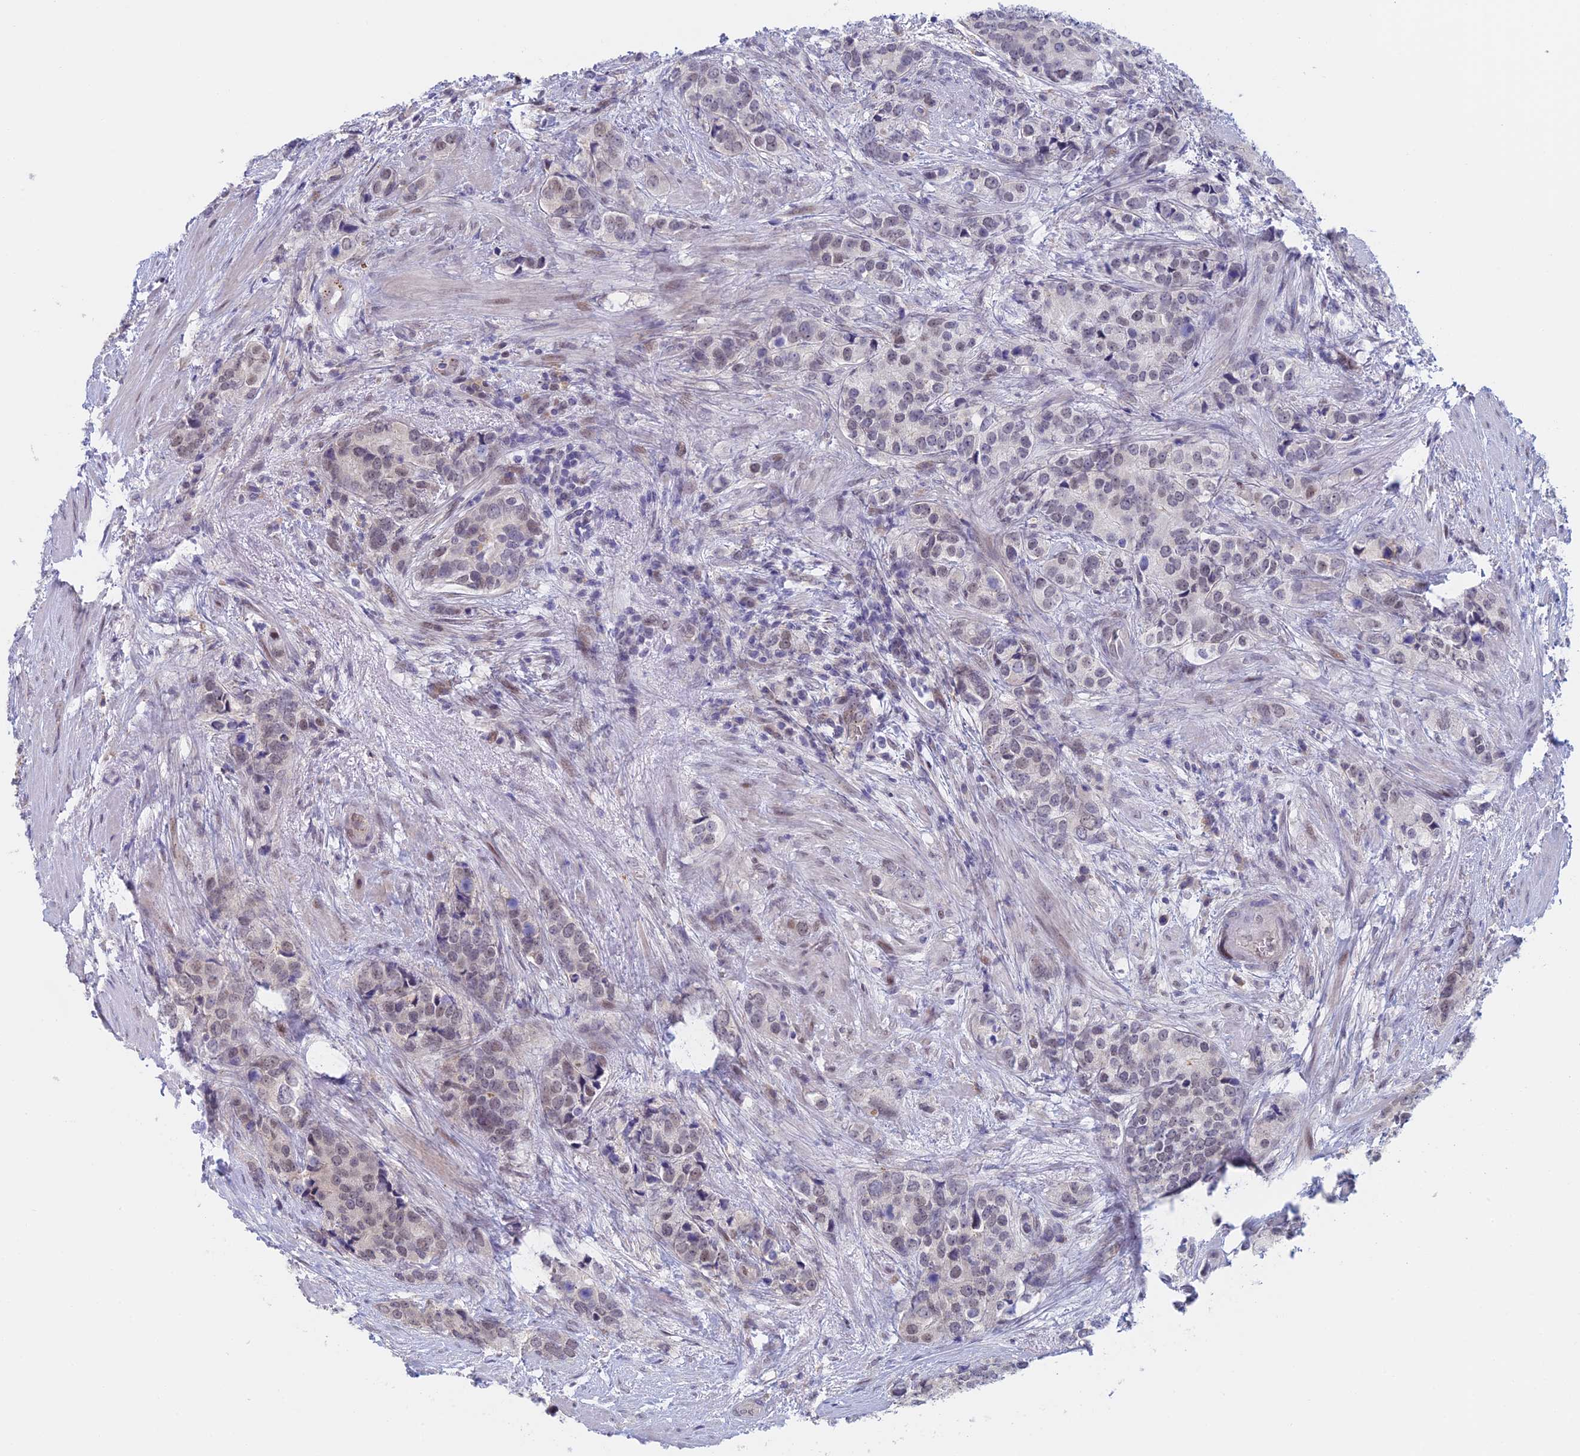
{"staining": {"intensity": "weak", "quantity": "25%-75%", "location": "nuclear"}, "tissue": "prostate cancer", "cell_type": "Tumor cells", "image_type": "cancer", "snomed": [{"axis": "morphology", "description": "Adenocarcinoma, High grade"}, {"axis": "topography", "description": "Prostate"}], "caption": "Protein staining demonstrates weak nuclear expression in about 25%-75% of tumor cells in high-grade adenocarcinoma (prostate).", "gene": "ZUP1", "patient": {"sex": "male", "age": 62}}